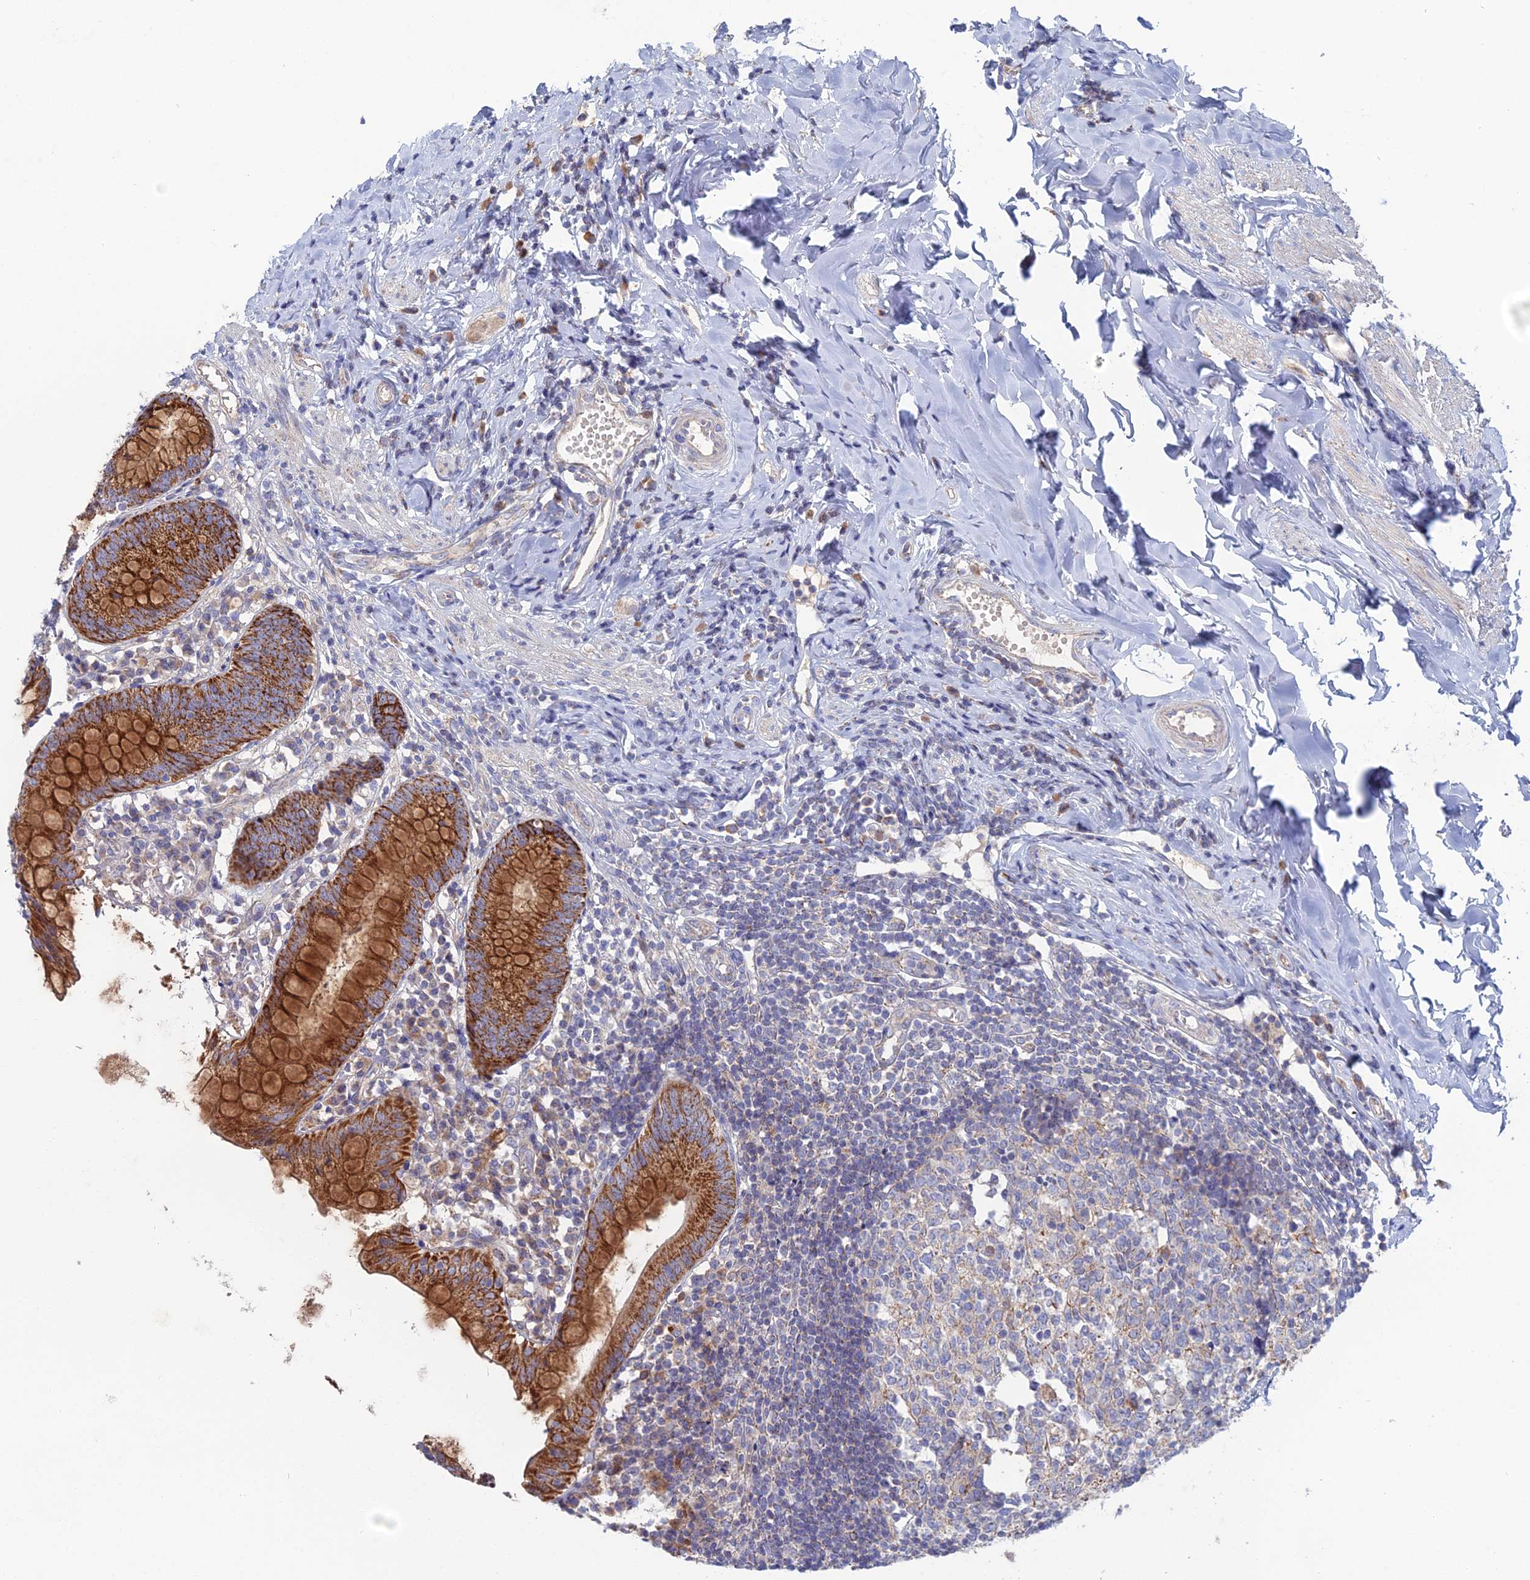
{"staining": {"intensity": "strong", "quantity": ">75%", "location": "cytoplasmic/membranous"}, "tissue": "appendix", "cell_type": "Glandular cells", "image_type": "normal", "snomed": [{"axis": "morphology", "description": "Normal tissue, NOS"}, {"axis": "topography", "description": "Appendix"}], "caption": "Immunohistochemistry histopathology image of benign appendix stained for a protein (brown), which exhibits high levels of strong cytoplasmic/membranous expression in approximately >75% of glandular cells.", "gene": "ARL16", "patient": {"sex": "female", "age": 54}}